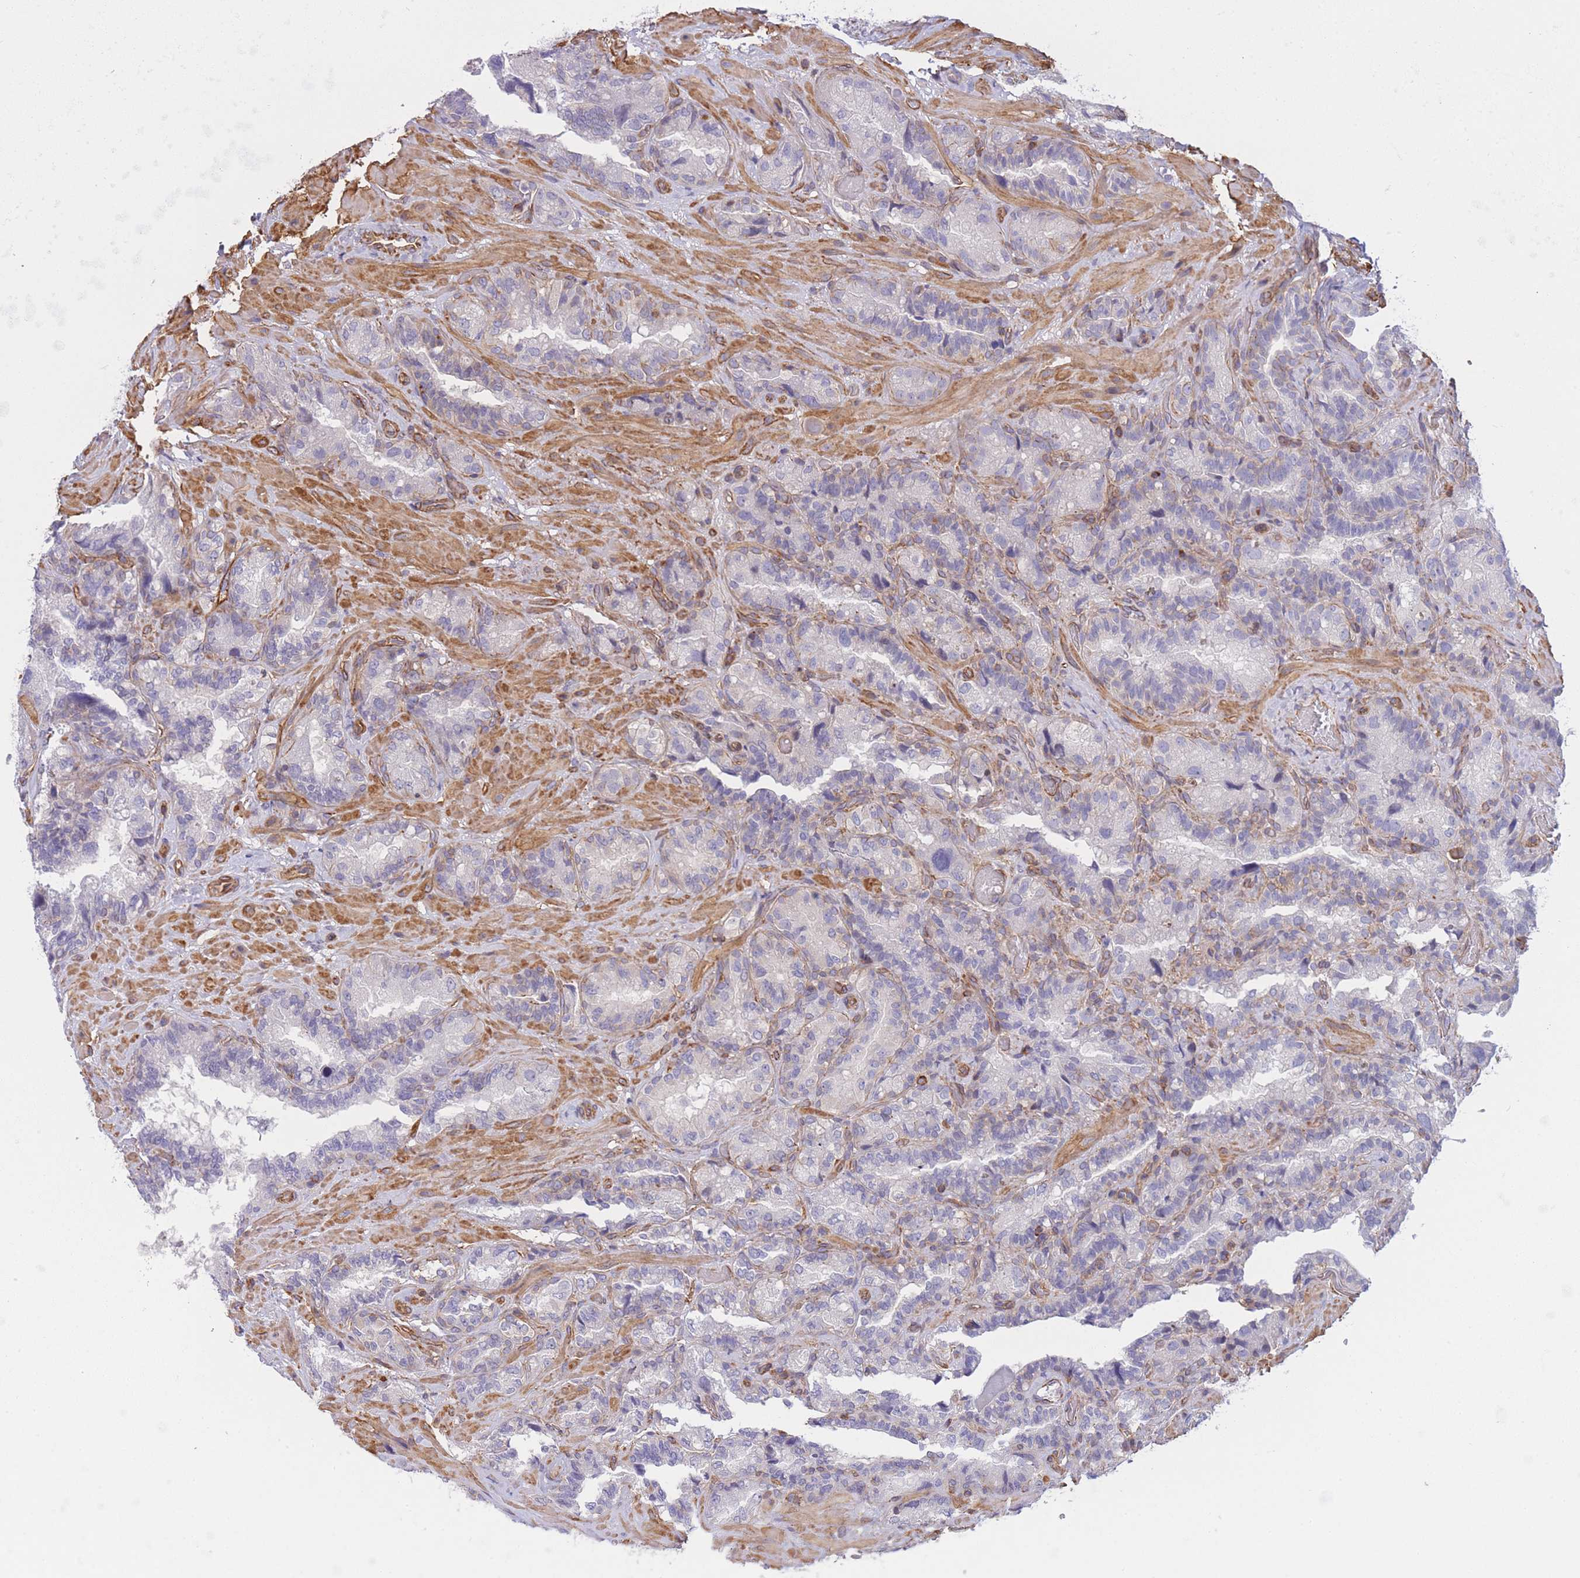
{"staining": {"intensity": "negative", "quantity": "none", "location": "none"}, "tissue": "seminal vesicle", "cell_type": "Glandular cells", "image_type": "normal", "snomed": [{"axis": "morphology", "description": "Normal tissue, NOS"}, {"axis": "topography", "description": "Prostate and seminal vesicle, NOS"}, {"axis": "topography", "description": "Prostate"}, {"axis": "topography", "description": "Seminal veicle"}], "caption": "IHC histopathology image of benign seminal vesicle: human seminal vesicle stained with DAB exhibits no significant protein staining in glandular cells.", "gene": "CDC25B", "patient": {"sex": "male", "age": 67}}